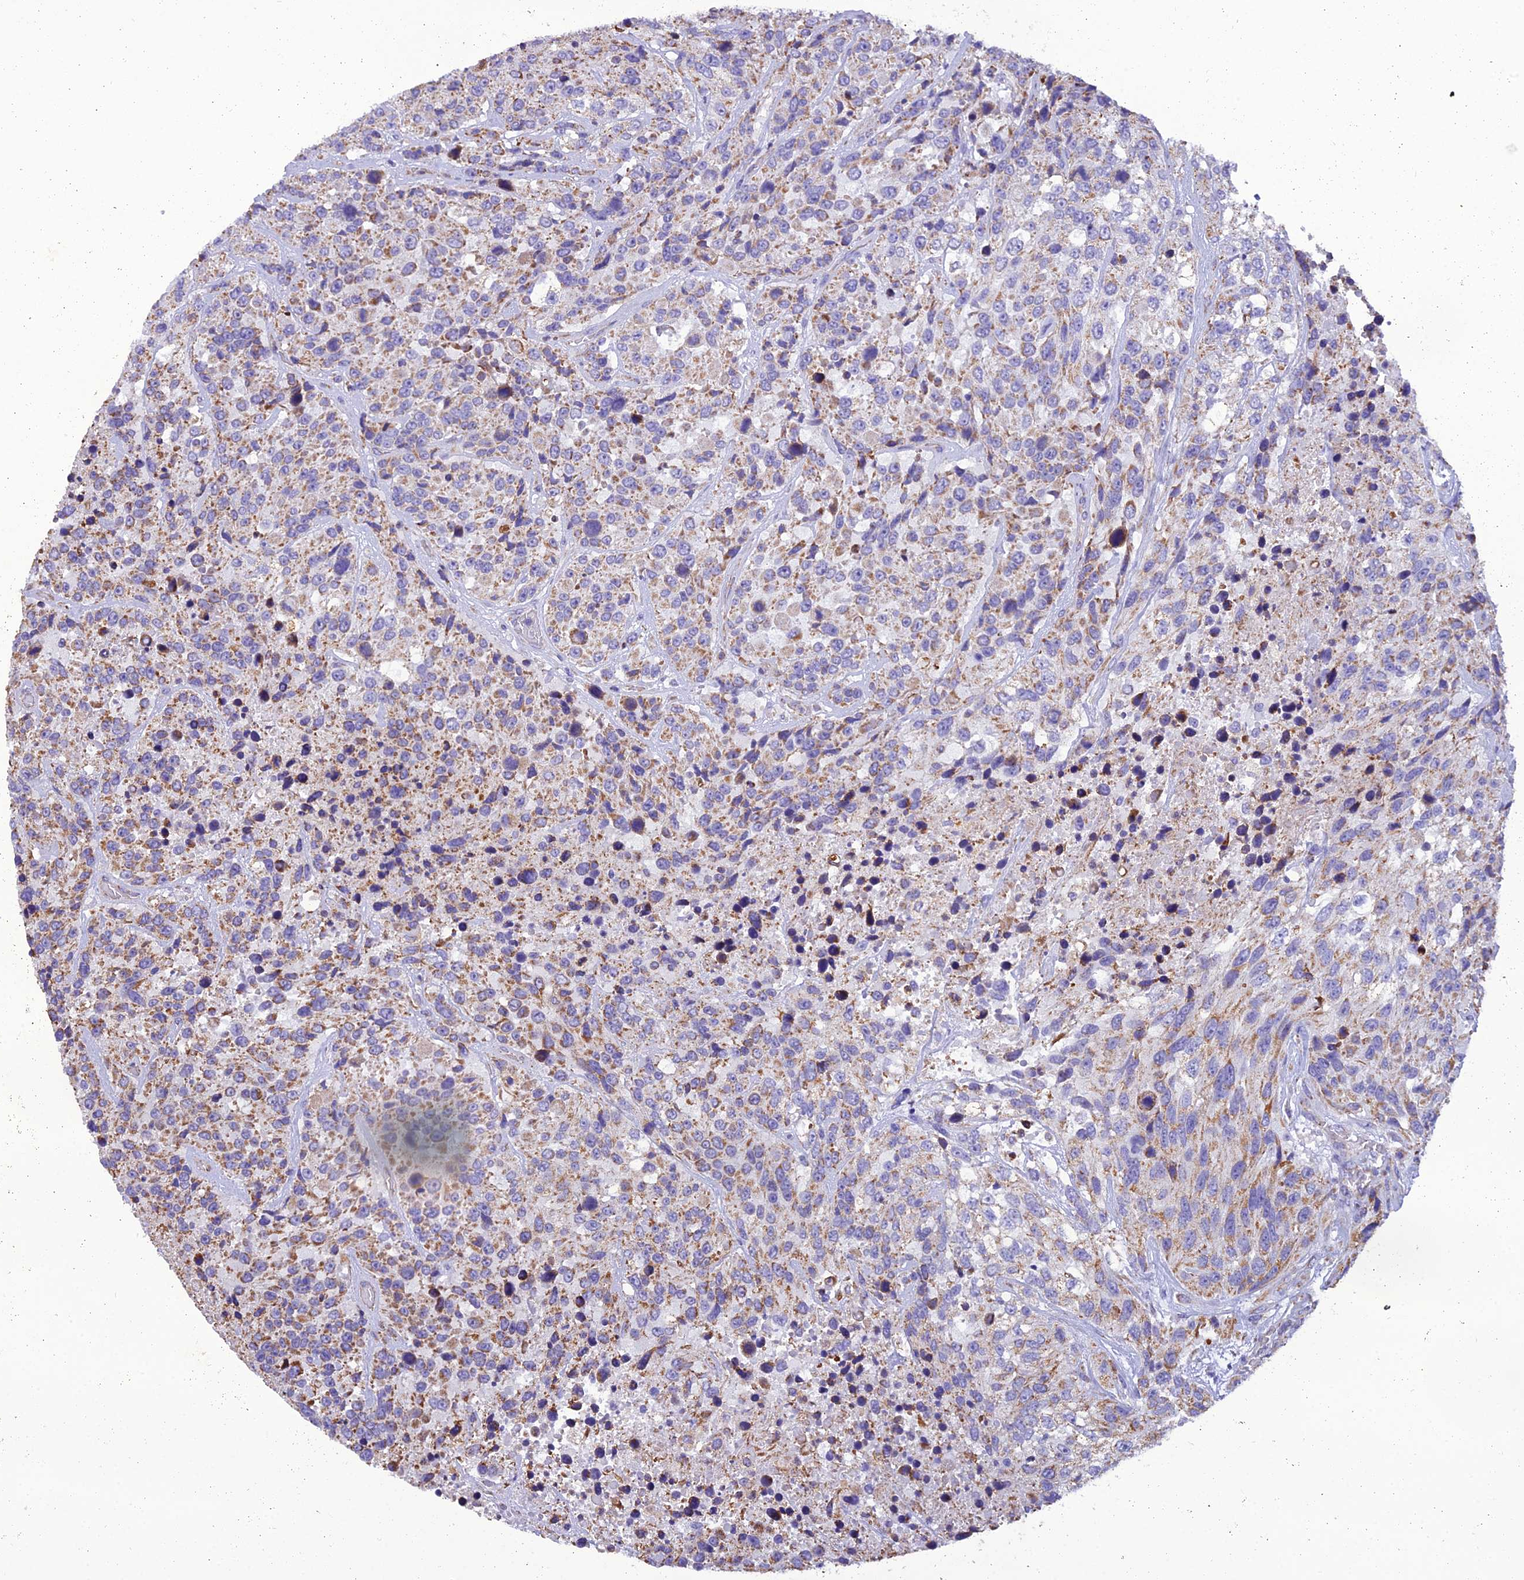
{"staining": {"intensity": "moderate", "quantity": ">75%", "location": "cytoplasmic/membranous"}, "tissue": "urothelial cancer", "cell_type": "Tumor cells", "image_type": "cancer", "snomed": [{"axis": "morphology", "description": "Urothelial carcinoma, High grade"}, {"axis": "topography", "description": "Urinary bladder"}], "caption": "A high-resolution image shows IHC staining of urothelial cancer, which shows moderate cytoplasmic/membranous positivity in about >75% of tumor cells.", "gene": "GPD1", "patient": {"sex": "female", "age": 70}}